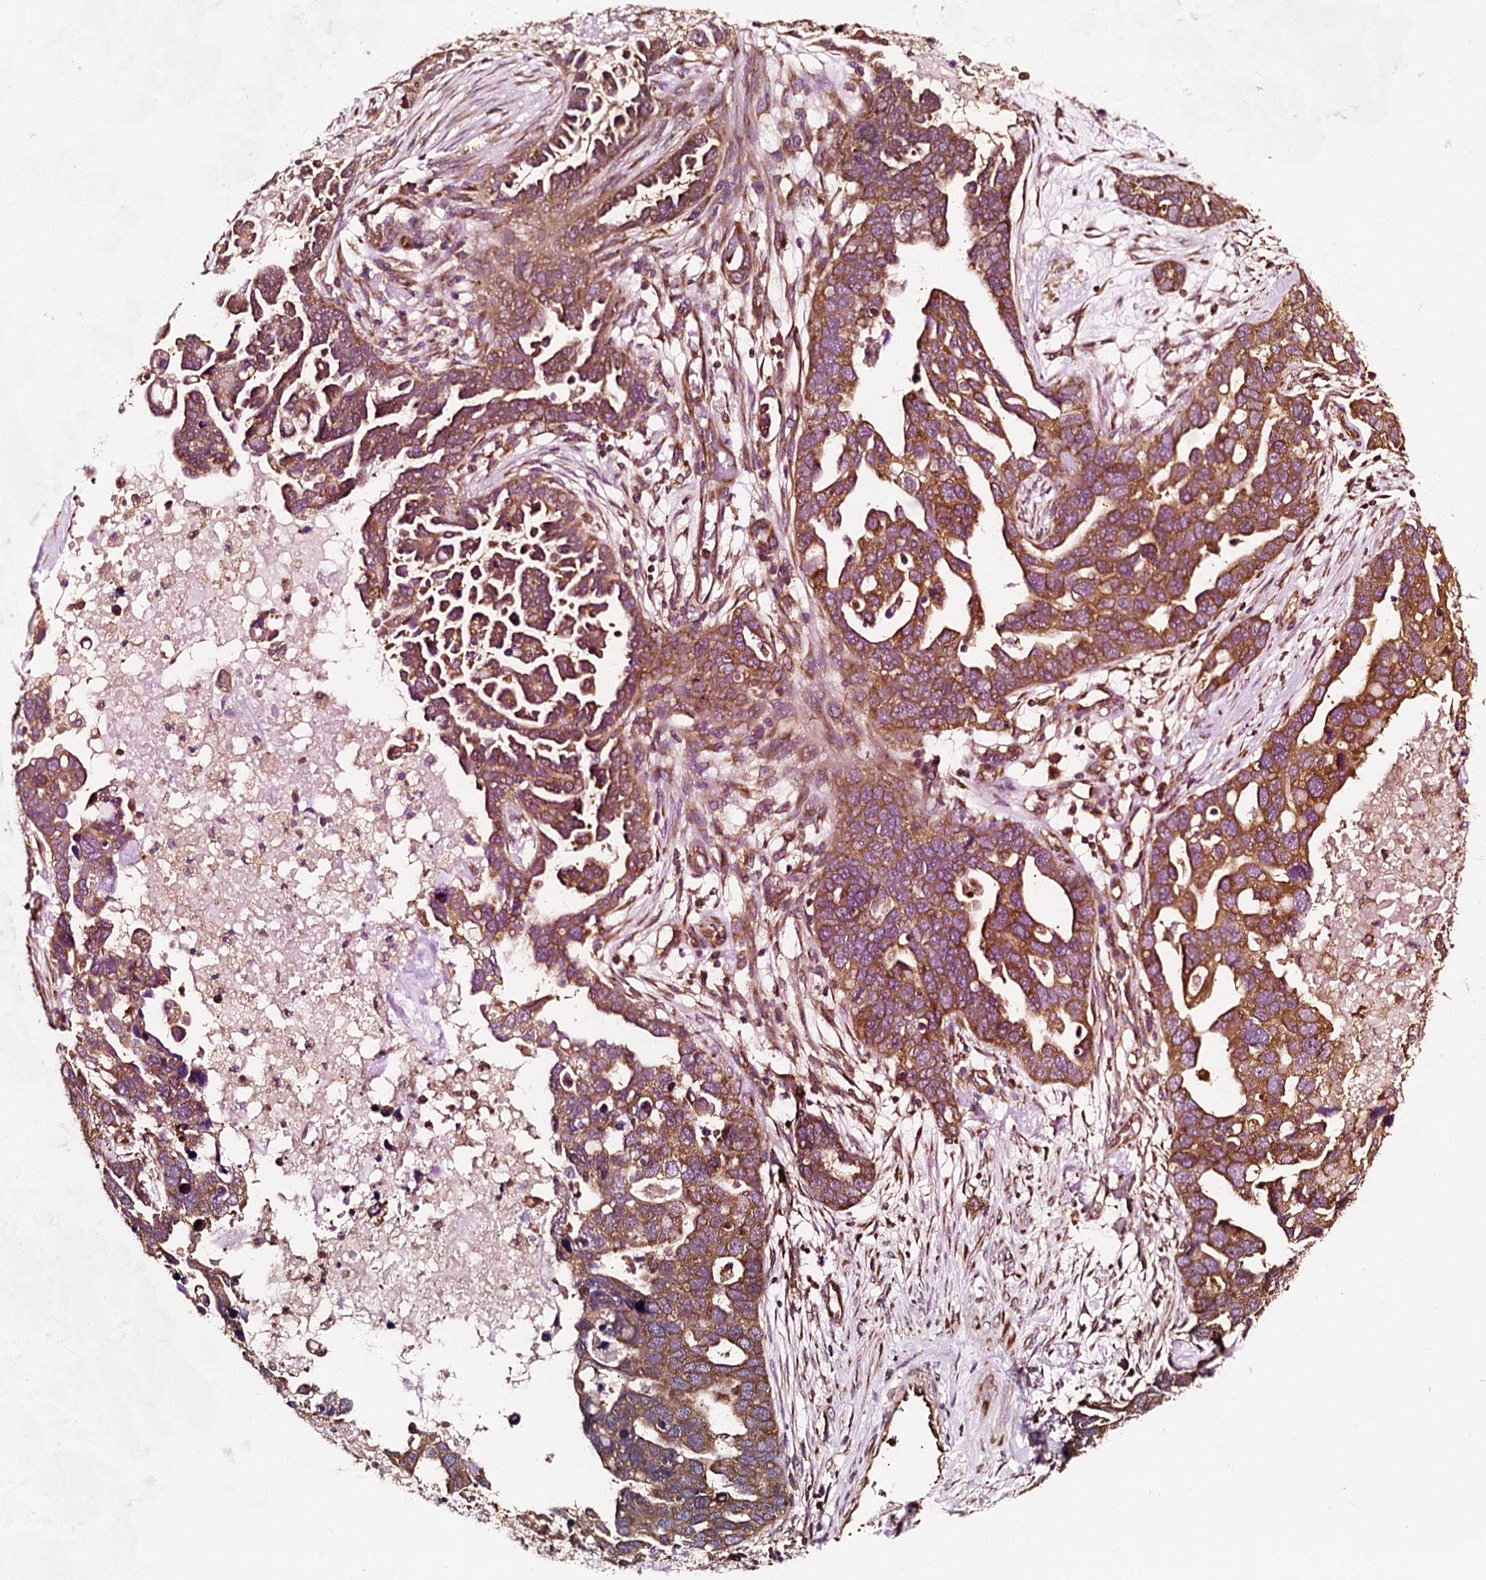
{"staining": {"intensity": "moderate", "quantity": ">75%", "location": "cytoplasmic/membranous"}, "tissue": "ovarian cancer", "cell_type": "Tumor cells", "image_type": "cancer", "snomed": [{"axis": "morphology", "description": "Cystadenocarcinoma, serous, NOS"}, {"axis": "topography", "description": "Ovary"}], "caption": "The histopathology image reveals immunohistochemical staining of ovarian serous cystadenocarcinoma. There is moderate cytoplasmic/membranous expression is identified in approximately >75% of tumor cells. (brown staining indicates protein expression, while blue staining denotes nuclei).", "gene": "ATP2C1", "patient": {"sex": "female", "age": 54}}